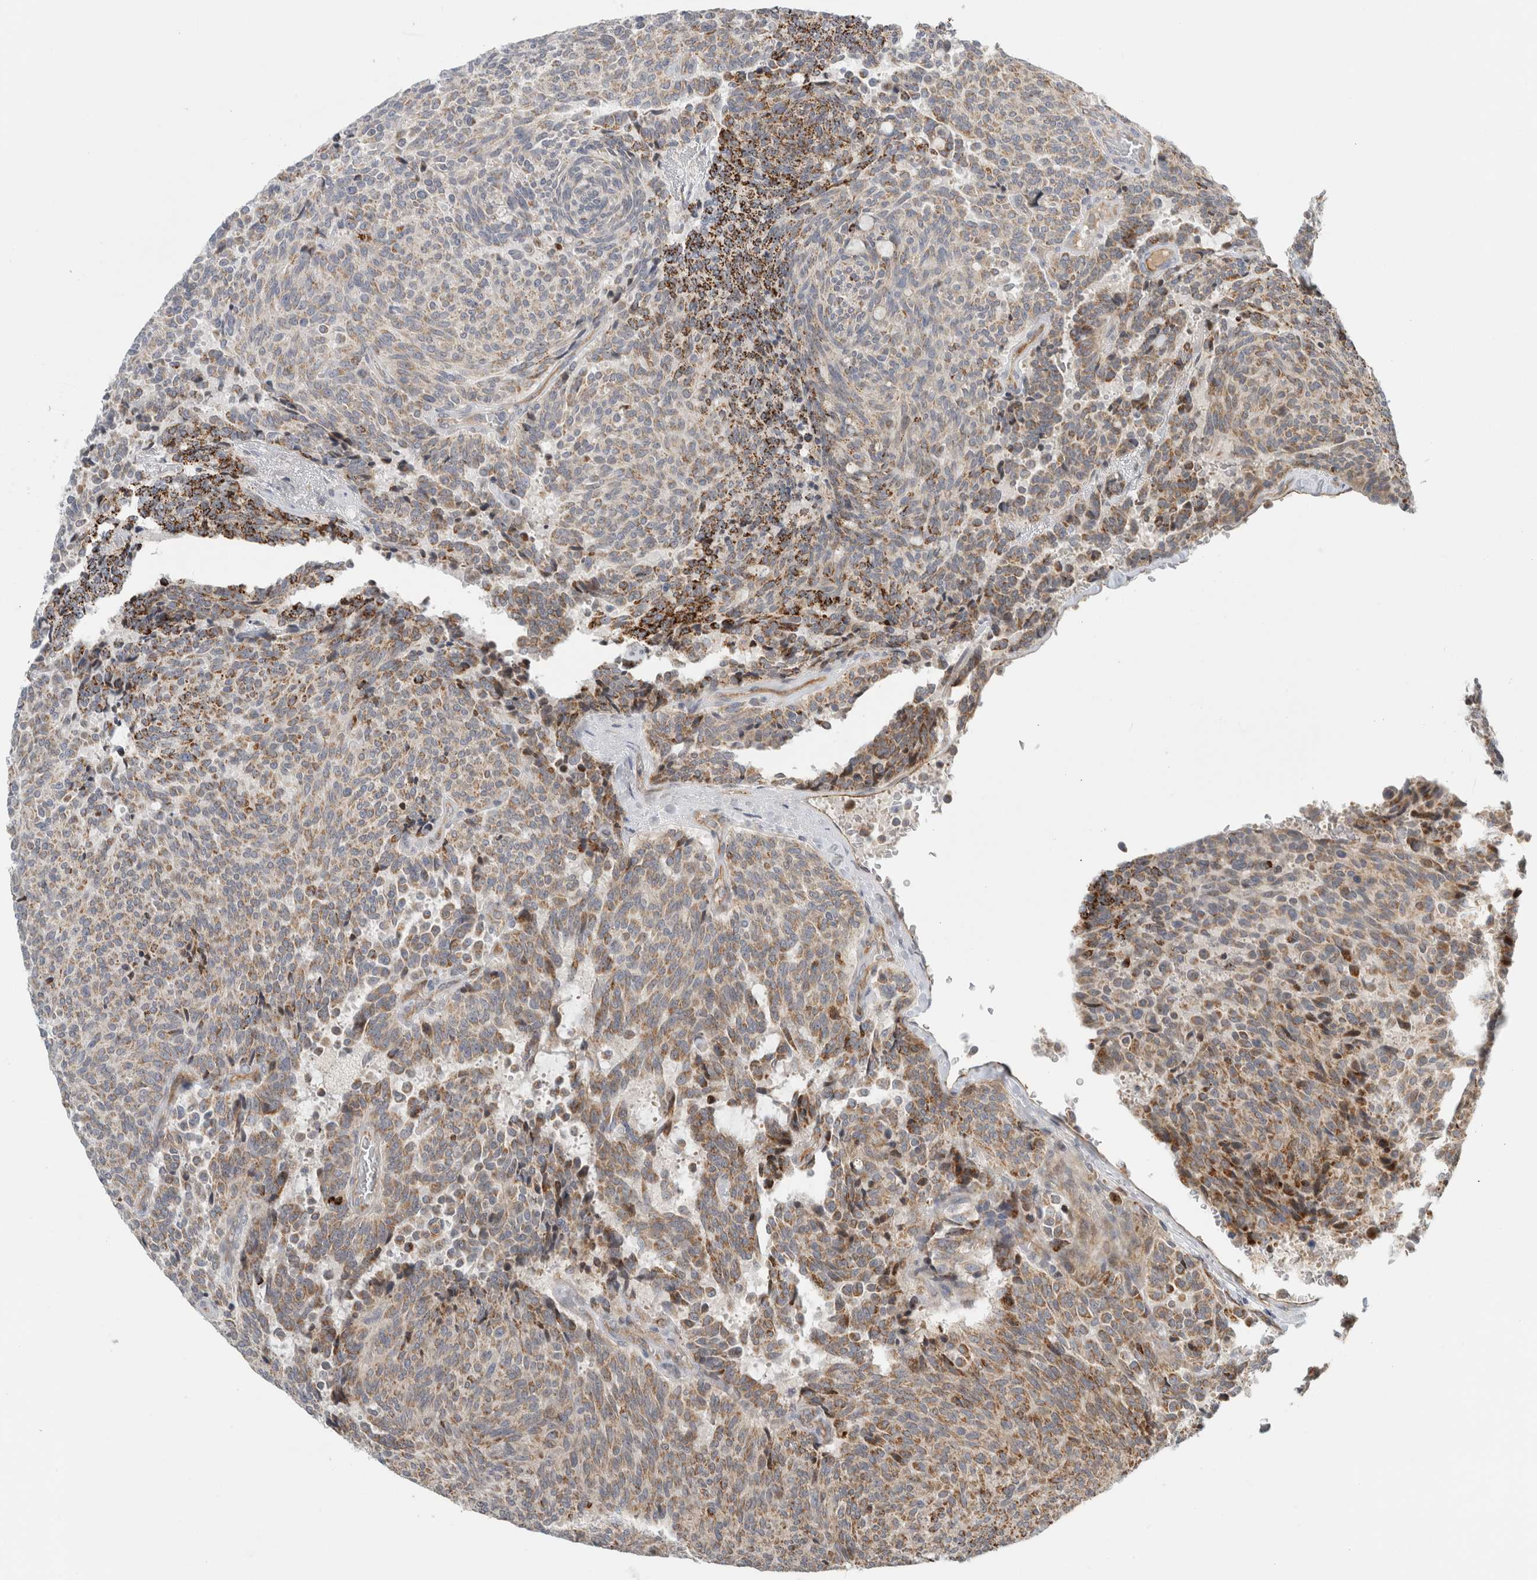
{"staining": {"intensity": "moderate", "quantity": "25%-75%", "location": "cytoplasmic/membranous"}, "tissue": "carcinoid", "cell_type": "Tumor cells", "image_type": "cancer", "snomed": [{"axis": "morphology", "description": "Carcinoid, malignant, NOS"}, {"axis": "topography", "description": "Pancreas"}], "caption": "Immunohistochemical staining of carcinoid reveals moderate cytoplasmic/membranous protein staining in approximately 25%-75% of tumor cells.", "gene": "KPNA5", "patient": {"sex": "female", "age": 54}}